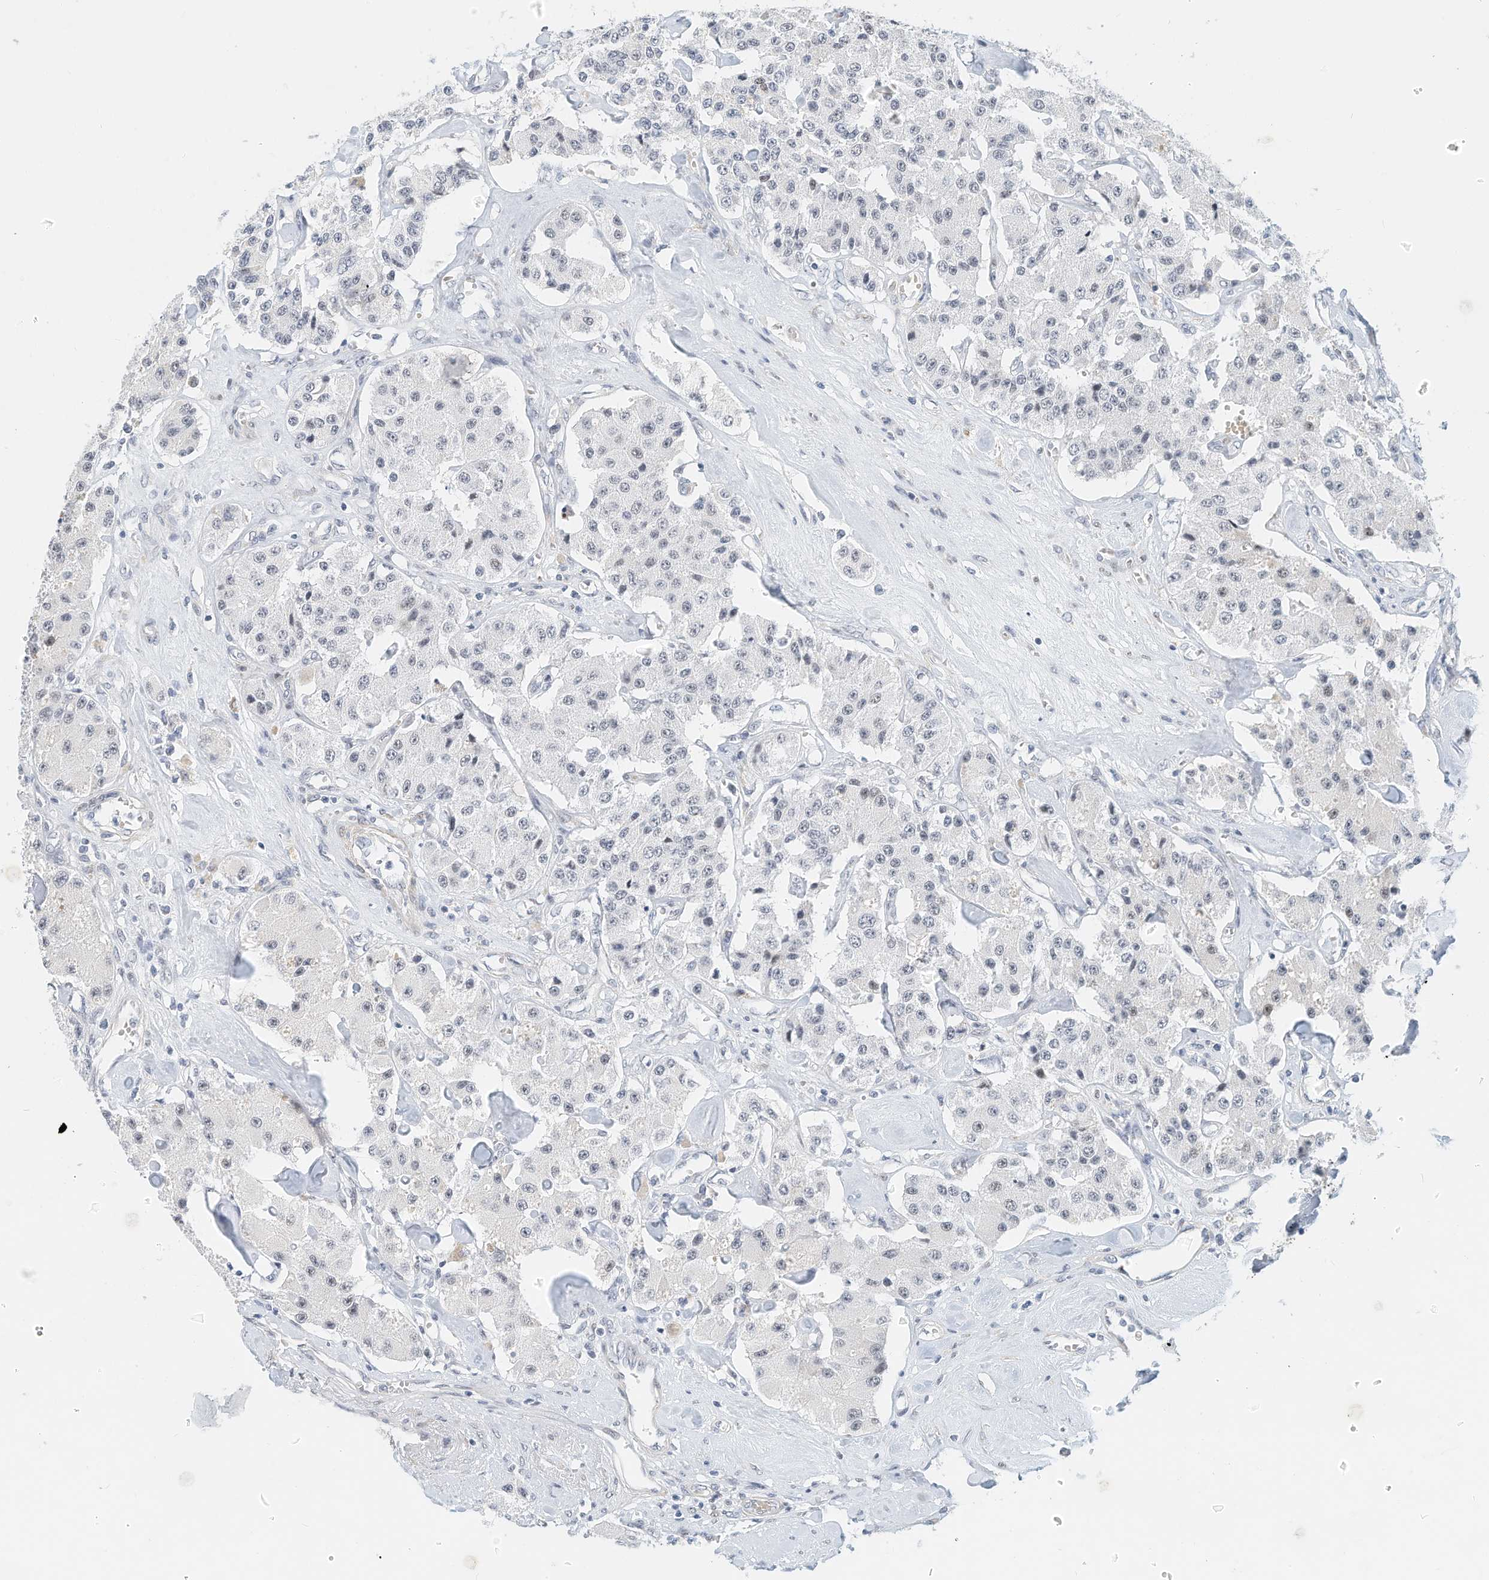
{"staining": {"intensity": "negative", "quantity": "none", "location": "none"}, "tissue": "carcinoid", "cell_type": "Tumor cells", "image_type": "cancer", "snomed": [{"axis": "morphology", "description": "Carcinoid, malignant, NOS"}, {"axis": "topography", "description": "Pancreas"}], "caption": "IHC micrograph of neoplastic tissue: carcinoid stained with DAB reveals no significant protein staining in tumor cells.", "gene": "ARHGAP28", "patient": {"sex": "male", "age": 41}}